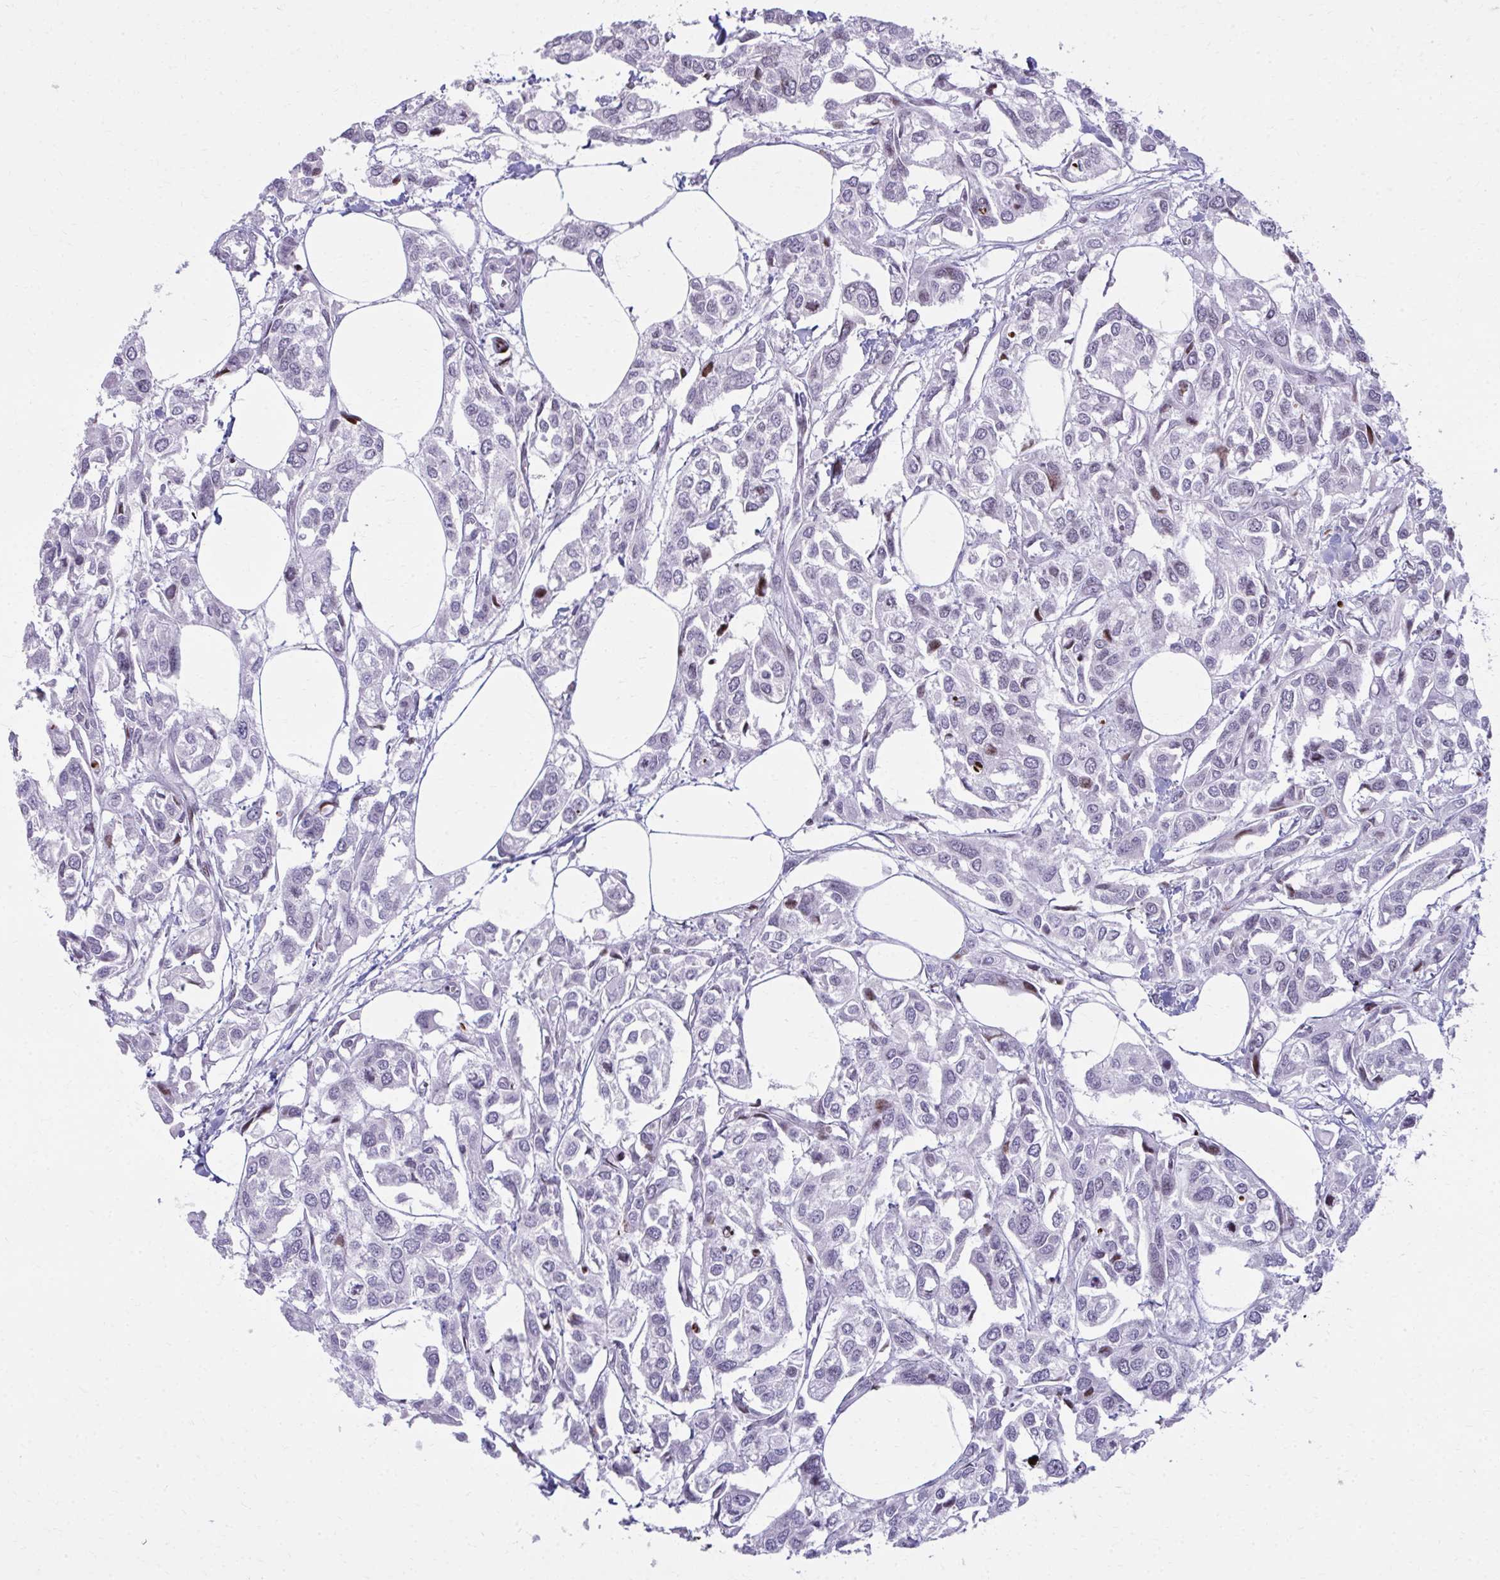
{"staining": {"intensity": "negative", "quantity": "none", "location": "none"}, "tissue": "urothelial cancer", "cell_type": "Tumor cells", "image_type": "cancer", "snomed": [{"axis": "morphology", "description": "Urothelial carcinoma, High grade"}, {"axis": "topography", "description": "Urinary bladder"}], "caption": "Immunohistochemistry (IHC) of human urothelial cancer reveals no staining in tumor cells. (DAB (3,3'-diaminobenzidine) IHC with hematoxylin counter stain).", "gene": "AP5M1", "patient": {"sex": "male", "age": 67}}